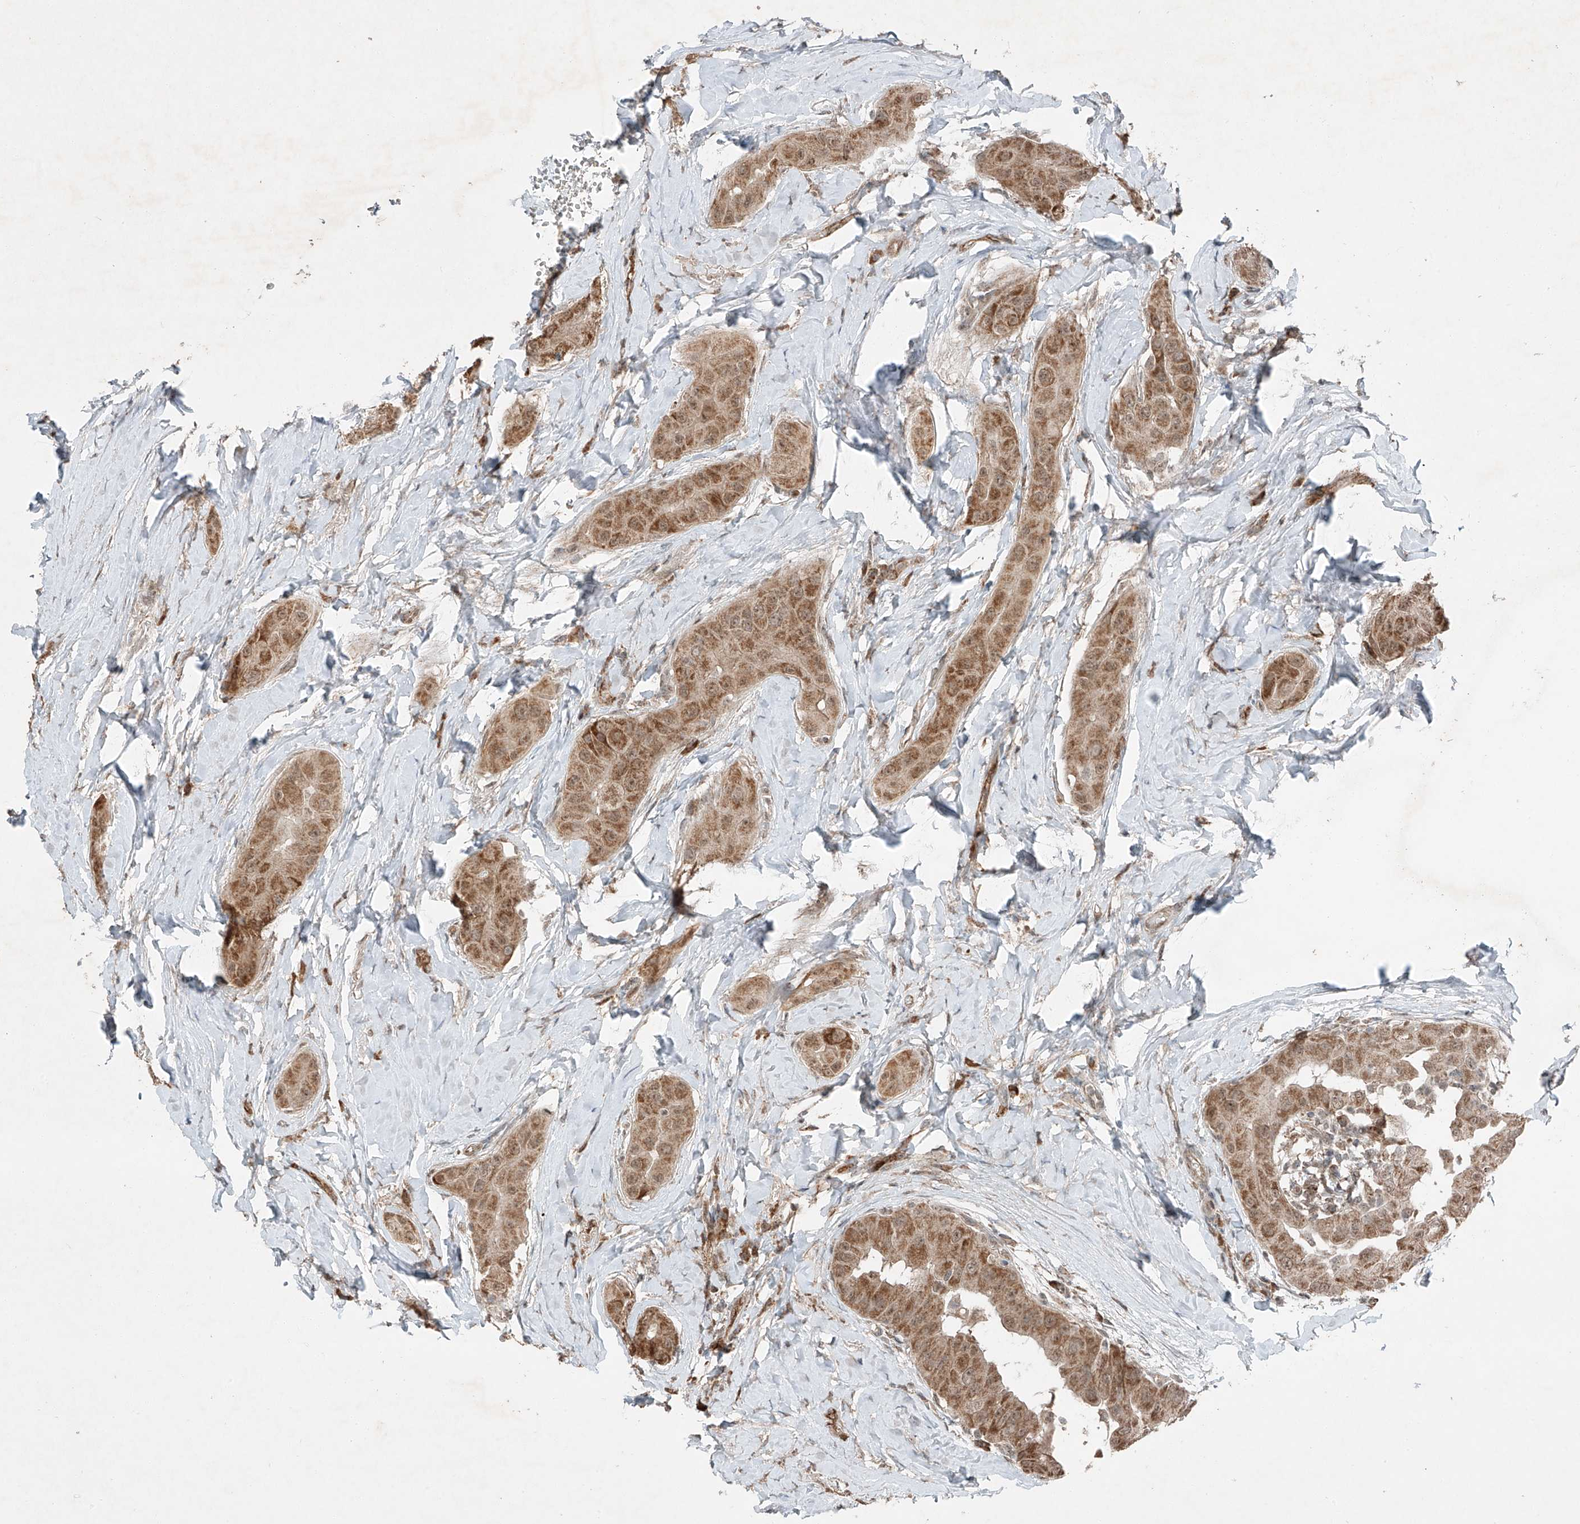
{"staining": {"intensity": "moderate", "quantity": ">75%", "location": "cytoplasmic/membranous"}, "tissue": "thyroid cancer", "cell_type": "Tumor cells", "image_type": "cancer", "snomed": [{"axis": "morphology", "description": "Papillary adenocarcinoma, NOS"}, {"axis": "topography", "description": "Thyroid gland"}], "caption": "A medium amount of moderate cytoplasmic/membranous expression is identified in approximately >75% of tumor cells in thyroid cancer tissue. (Brightfield microscopy of DAB IHC at high magnification).", "gene": "ZNF620", "patient": {"sex": "male", "age": 33}}